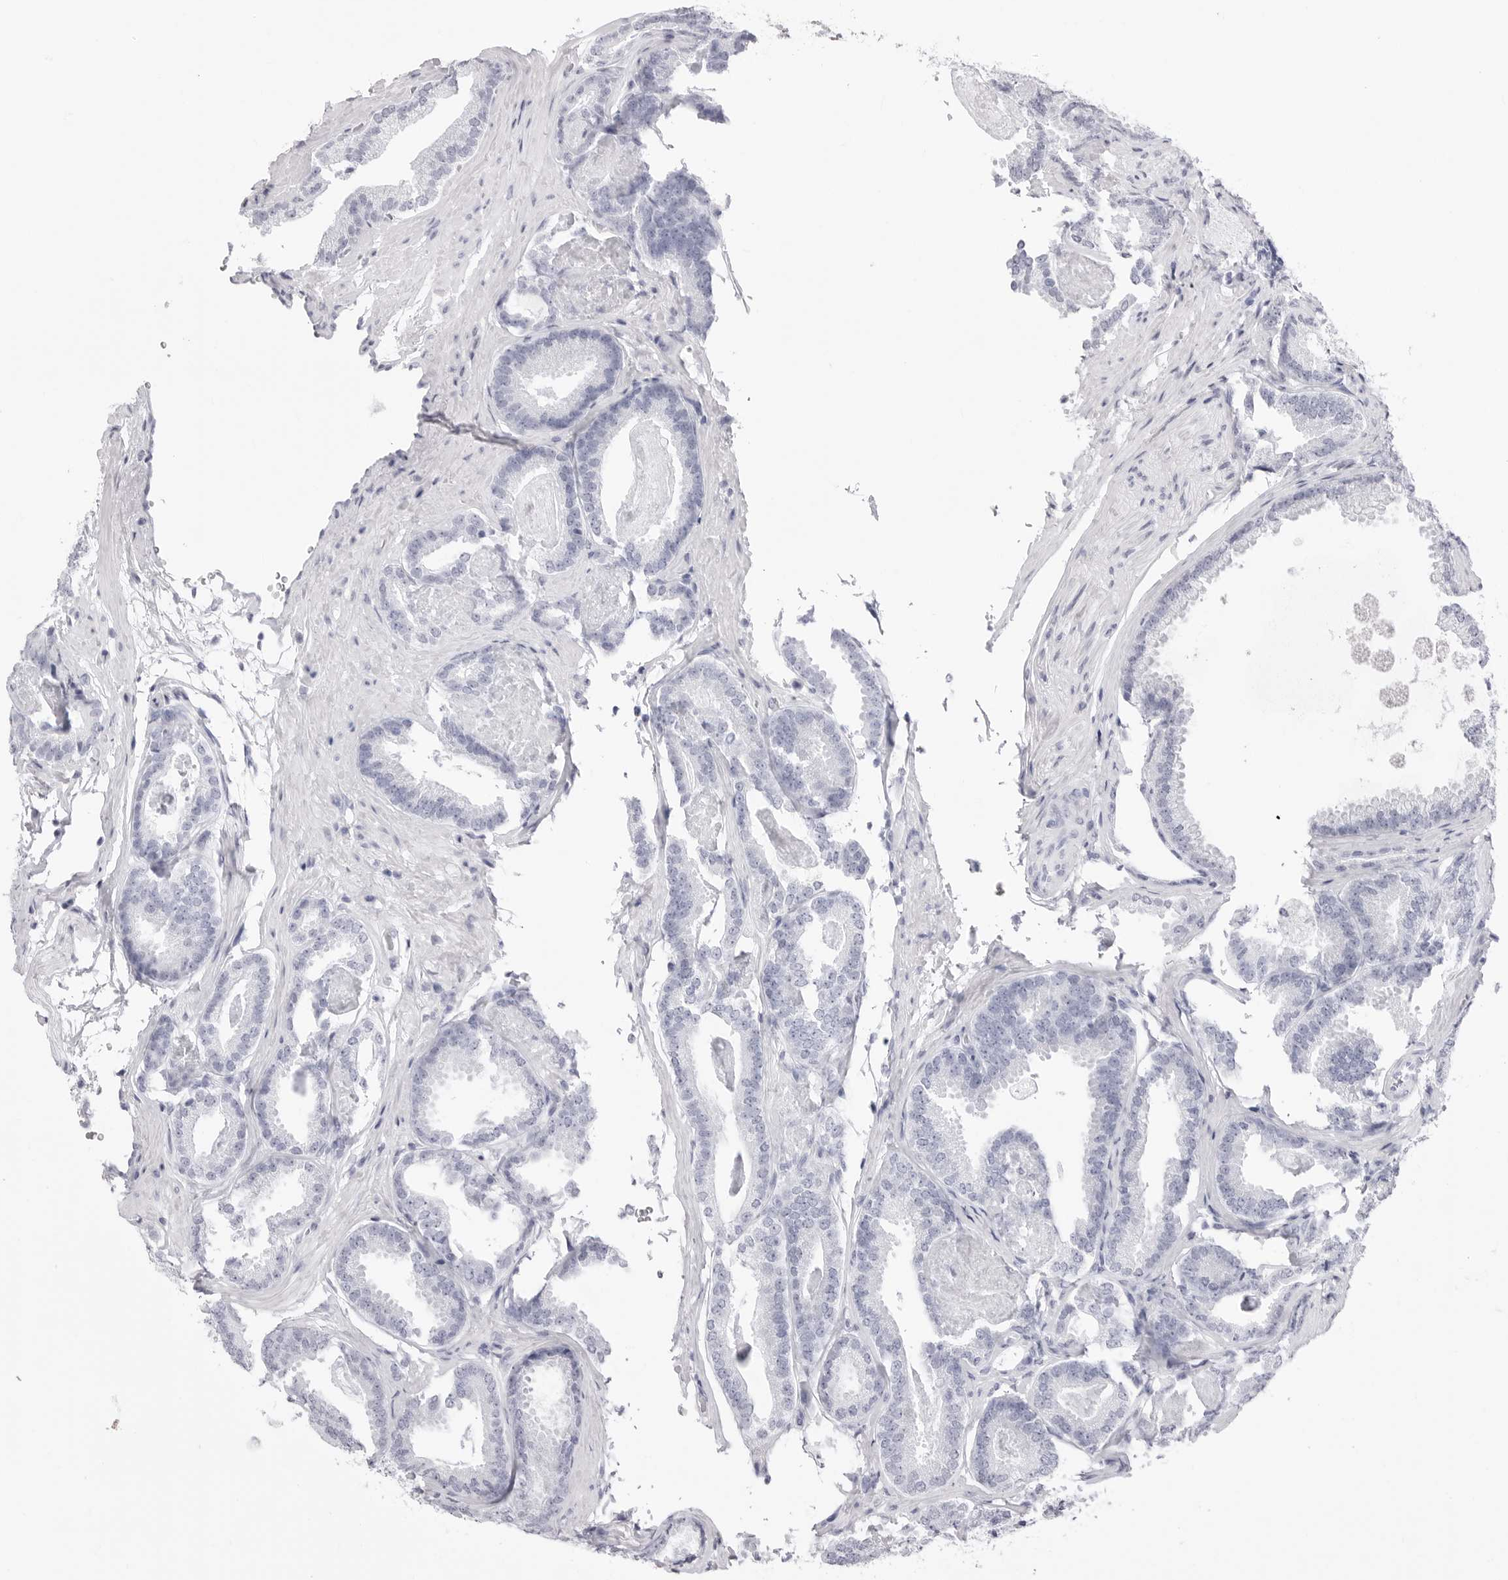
{"staining": {"intensity": "negative", "quantity": "none", "location": "none"}, "tissue": "prostate cancer", "cell_type": "Tumor cells", "image_type": "cancer", "snomed": [{"axis": "morphology", "description": "Adenocarcinoma, Low grade"}, {"axis": "topography", "description": "Prostate"}], "caption": "The immunohistochemistry (IHC) photomicrograph has no significant staining in tumor cells of low-grade adenocarcinoma (prostate) tissue. The staining is performed using DAB brown chromogen with nuclei counter-stained in using hematoxylin.", "gene": "TSSK1B", "patient": {"sex": "male", "age": 71}}